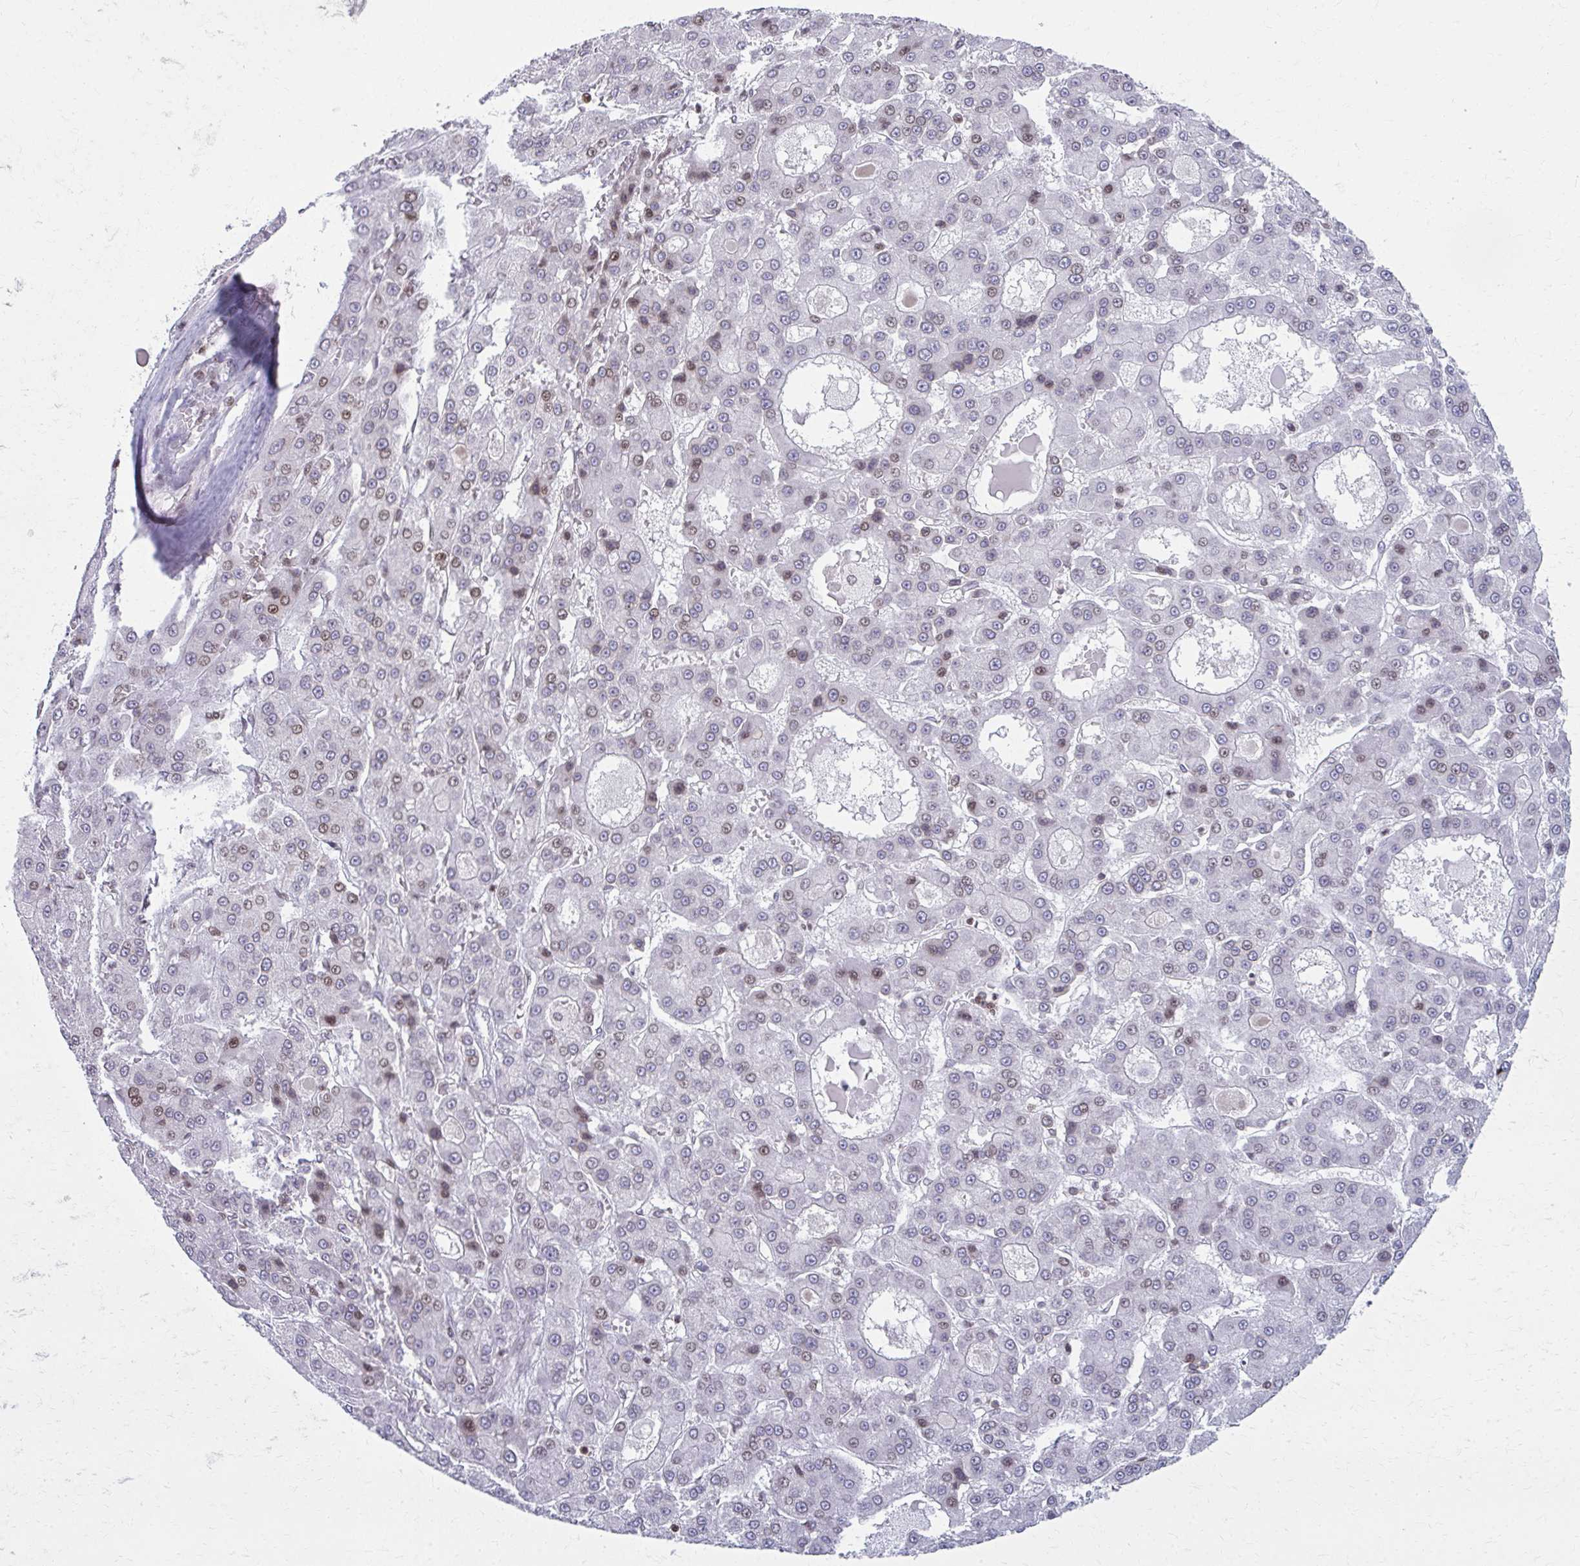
{"staining": {"intensity": "weak", "quantity": "25%-75%", "location": "nuclear"}, "tissue": "liver cancer", "cell_type": "Tumor cells", "image_type": "cancer", "snomed": [{"axis": "morphology", "description": "Carcinoma, Hepatocellular, NOS"}, {"axis": "topography", "description": "Liver"}], "caption": "Immunohistochemical staining of human liver cancer (hepatocellular carcinoma) shows low levels of weak nuclear staining in about 25%-75% of tumor cells. (DAB (3,3'-diaminobenzidine) = brown stain, brightfield microscopy at high magnification).", "gene": "AP5M1", "patient": {"sex": "male", "age": 70}}